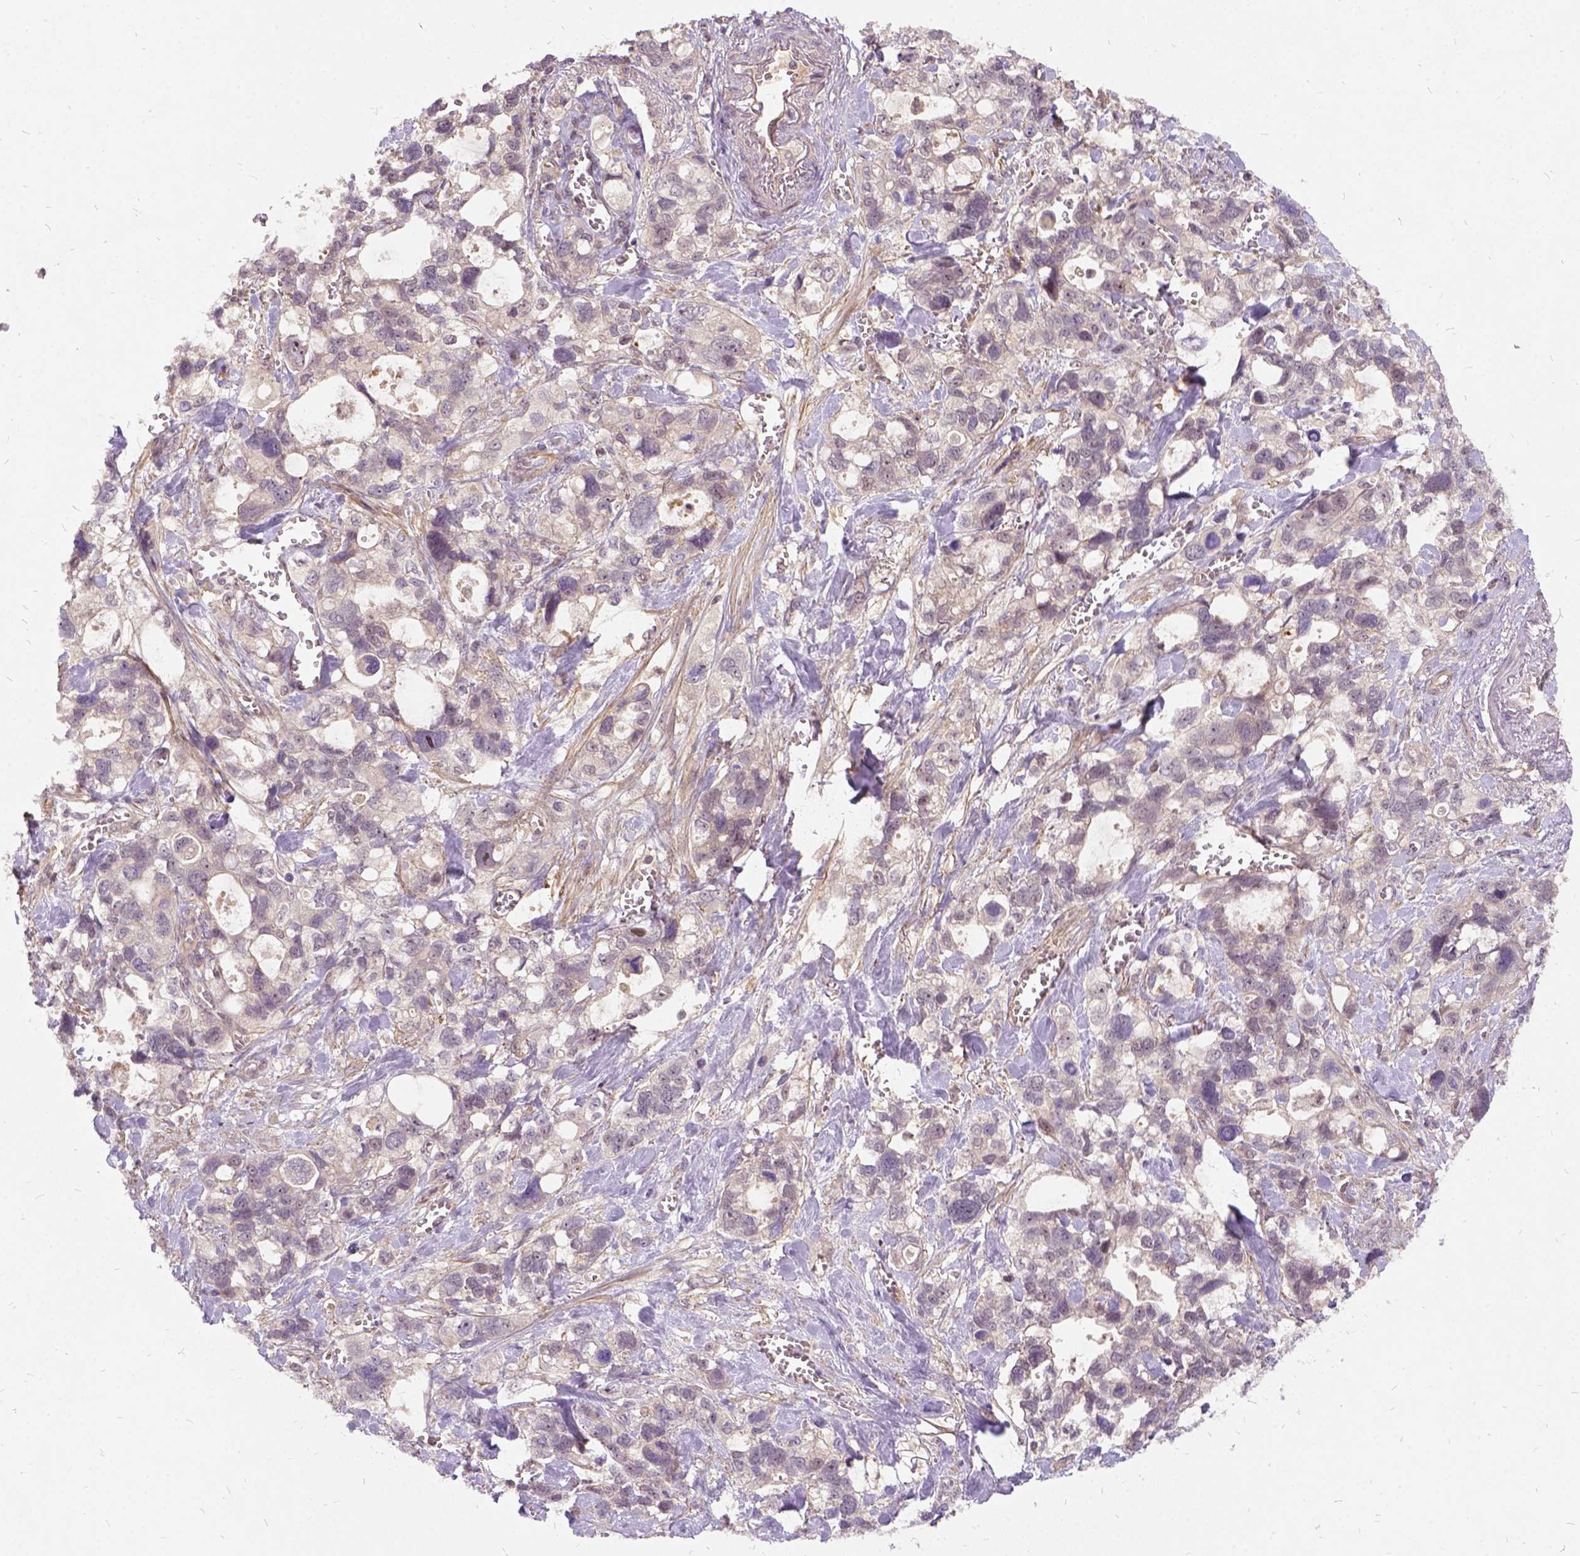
{"staining": {"intensity": "negative", "quantity": "none", "location": "none"}, "tissue": "stomach cancer", "cell_type": "Tumor cells", "image_type": "cancer", "snomed": [{"axis": "morphology", "description": "Adenocarcinoma, NOS"}, {"axis": "topography", "description": "Stomach, upper"}], "caption": "This histopathology image is of stomach cancer (adenocarcinoma) stained with immunohistochemistry (IHC) to label a protein in brown with the nuclei are counter-stained blue. There is no positivity in tumor cells. (DAB (3,3'-diaminobenzidine) immunohistochemistry, high magnification).", "gene": "ILRUN", "patient": {"sex": "female", "age": 81}}